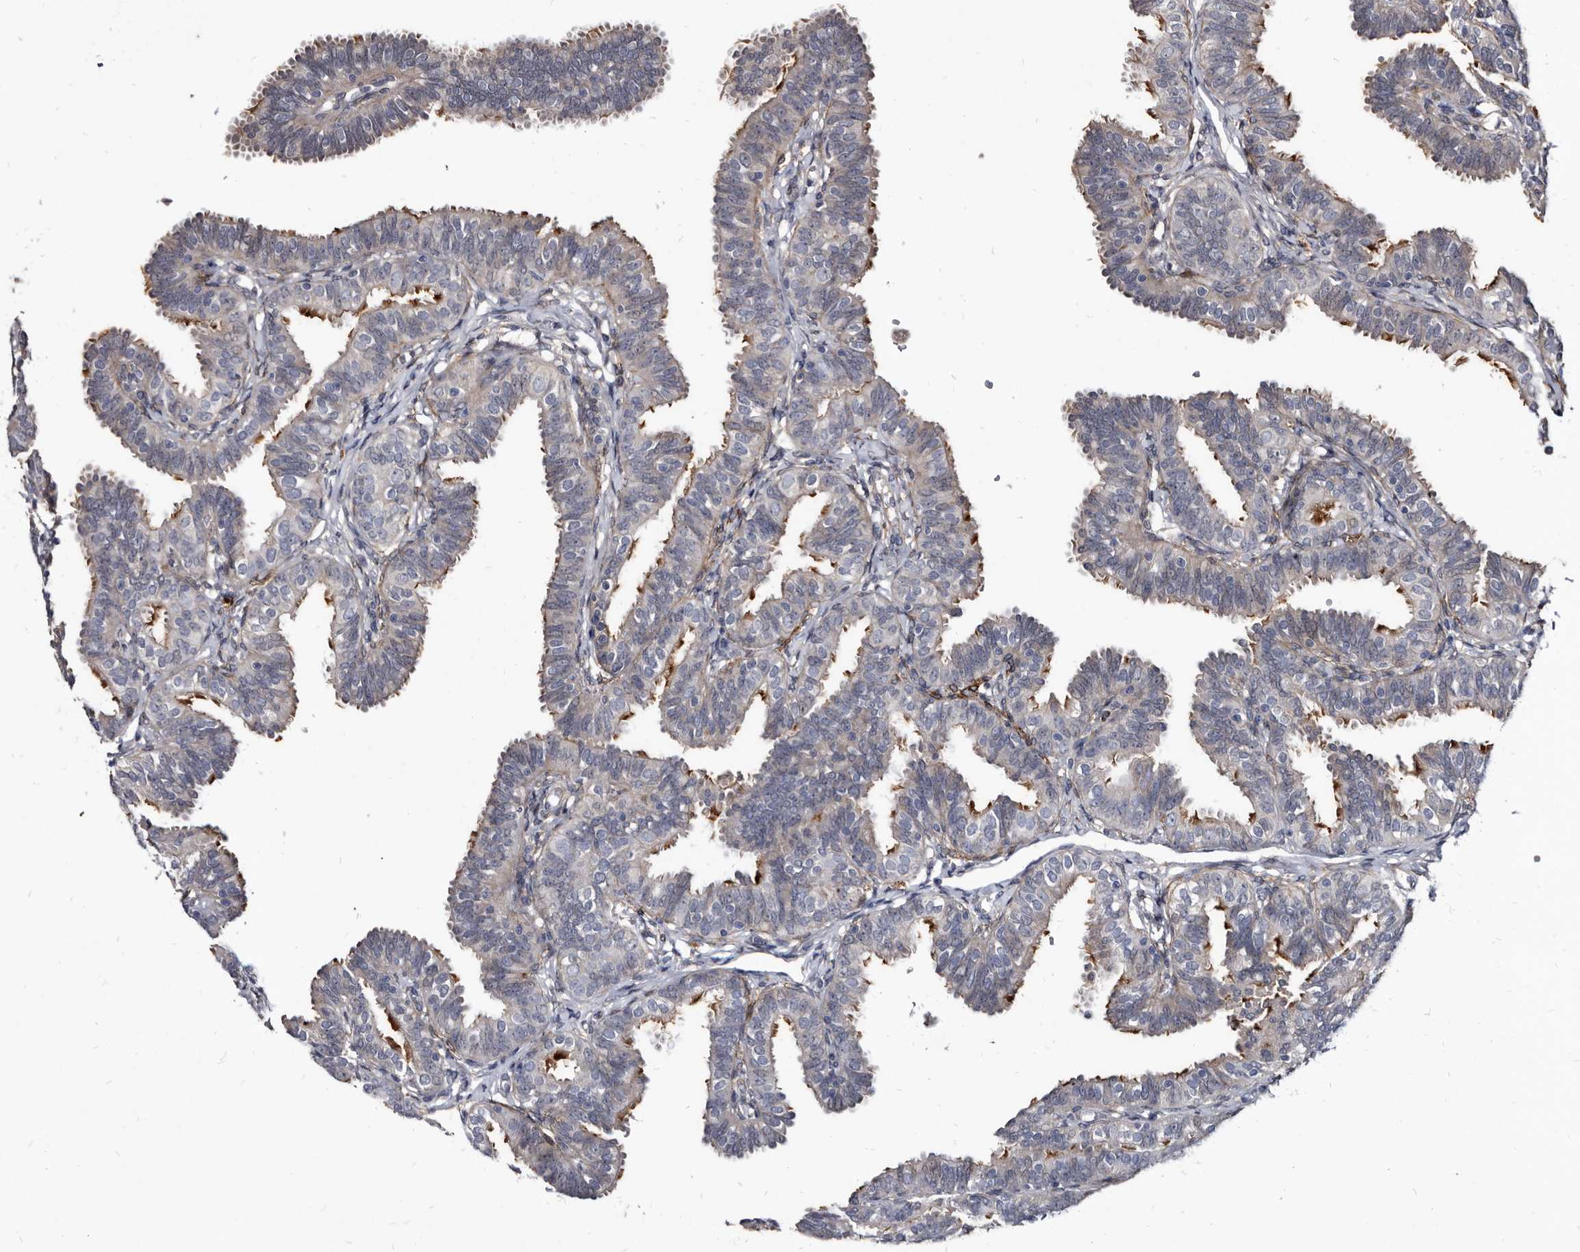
{"staining": {"intensity": "moderate", "quantity": "<25%", "location": "cytoplasmic/membranous"}, "tissue": "fallopian tube", "cell_type": "Glandular cells", "image_type": "normal", "snomed": [{"axis": "morphology", "description": "Normal tissue, NOS"}, {"axis": "topography", "description": "Fallopian tube"}], "caption": "Immunohistochemistry (IHC) (DAB) staining of unremarkable fallopian tube reveals moderate cytoplasmic/membranous protein staining in approximately <25% of glandular cells.", "gene": "PROM1", "patient": {"sex": "female", "age": 35}}